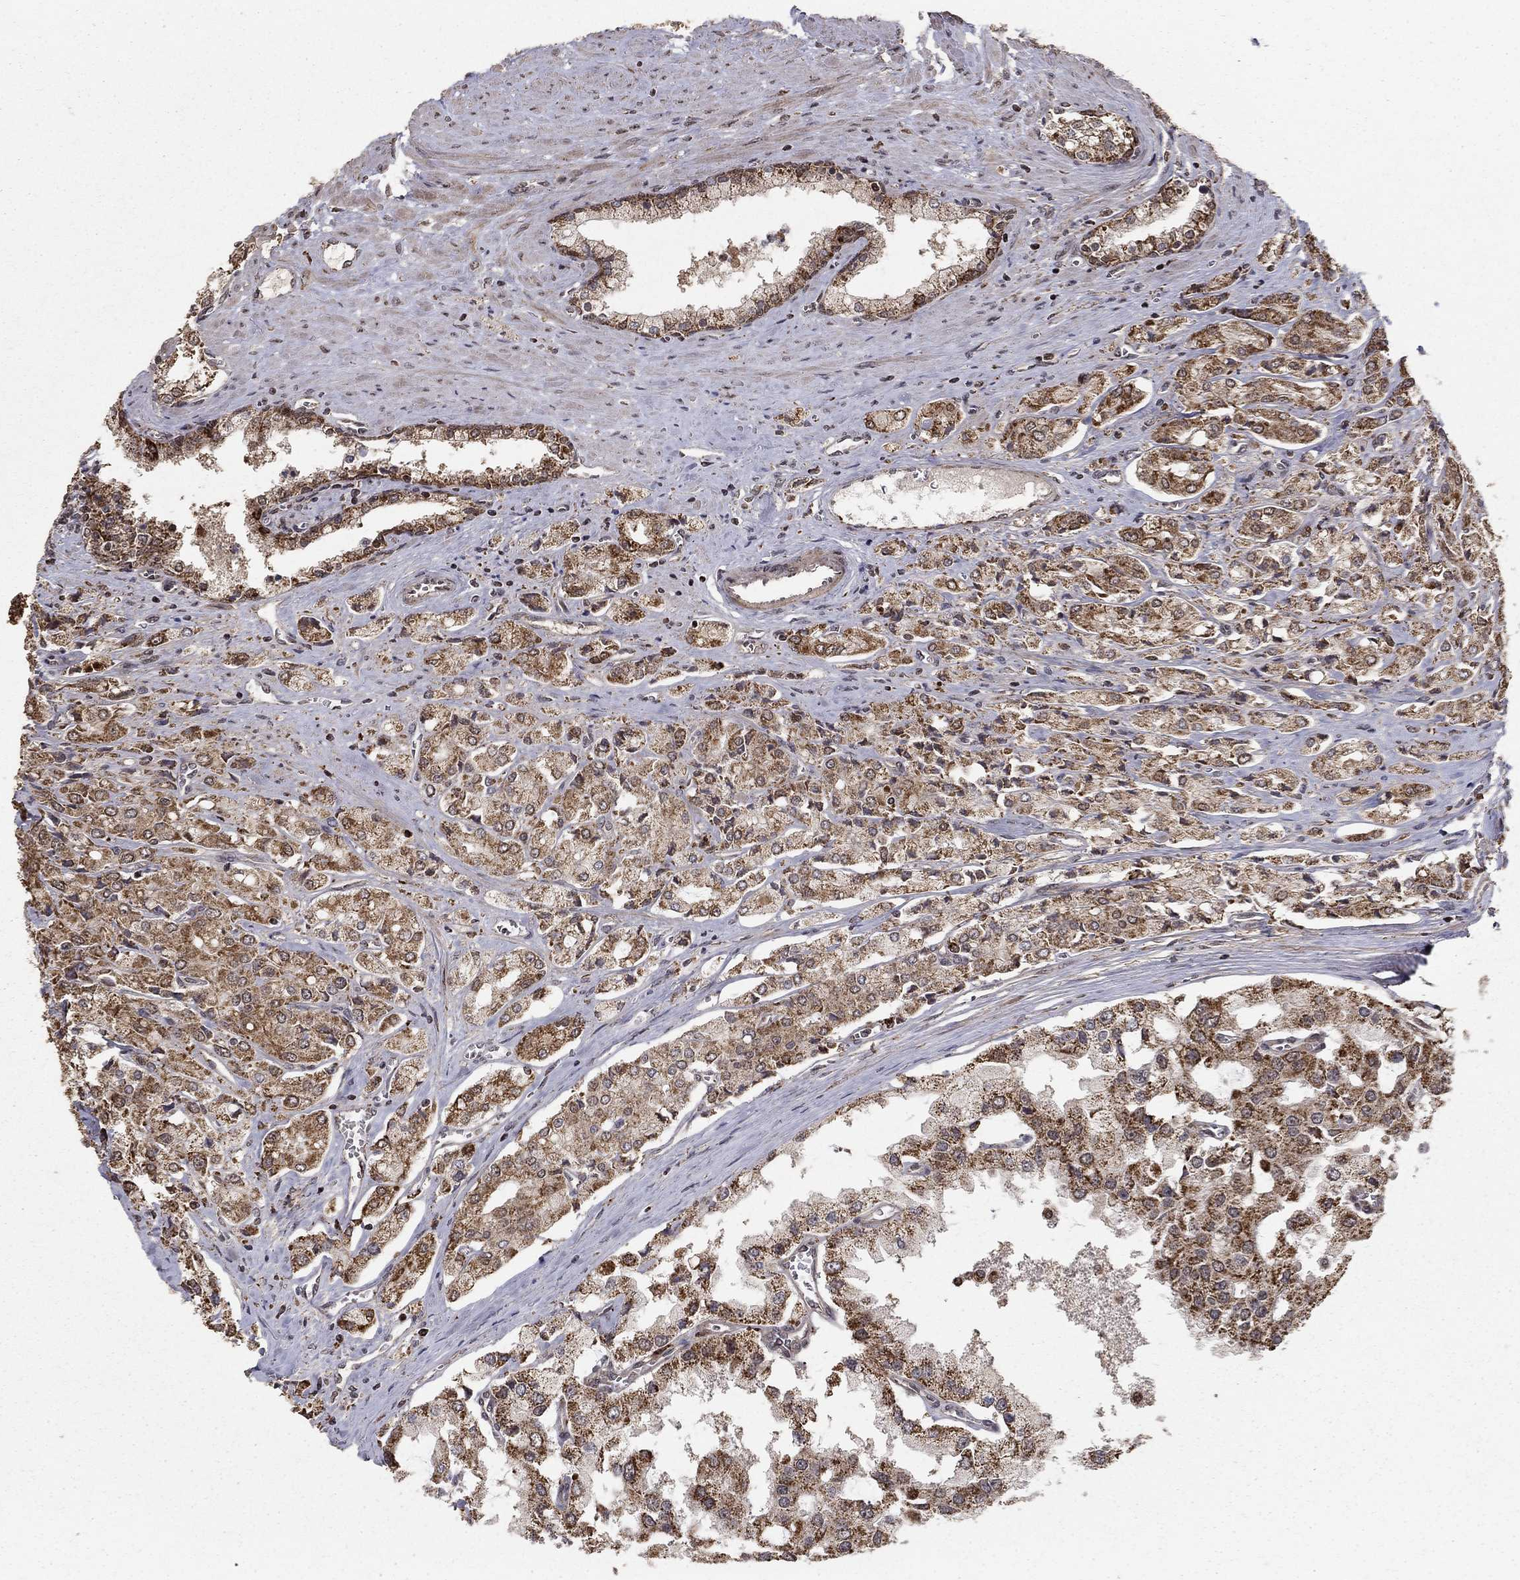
{"staining": {"intensity": "strong", "quantity": "25%-75%", "location": "cytoplasmic/membranous"}, "tissue": "prostate cancer", "cell_type": "Tumor cells", "image_type": "cancer", "snomed": [{"axis": "morphology", "description": "Adenocarcinoma, NOS"}, {"axis": "topography", "description": "Prostate and seminal vesicle, NOS"}, {"axis": "topography", "description": "Prostate"}], "caption": "Immunohistochemistry (IHC) of human prostate cancer (adenocarcinoma) exhibits high levels of strong cytoplasmic/membranous positivity in approximately 25%-75% of tumor cells.", "gene": "ACOT13", "patient": {"sex": "male", "age": 67}}